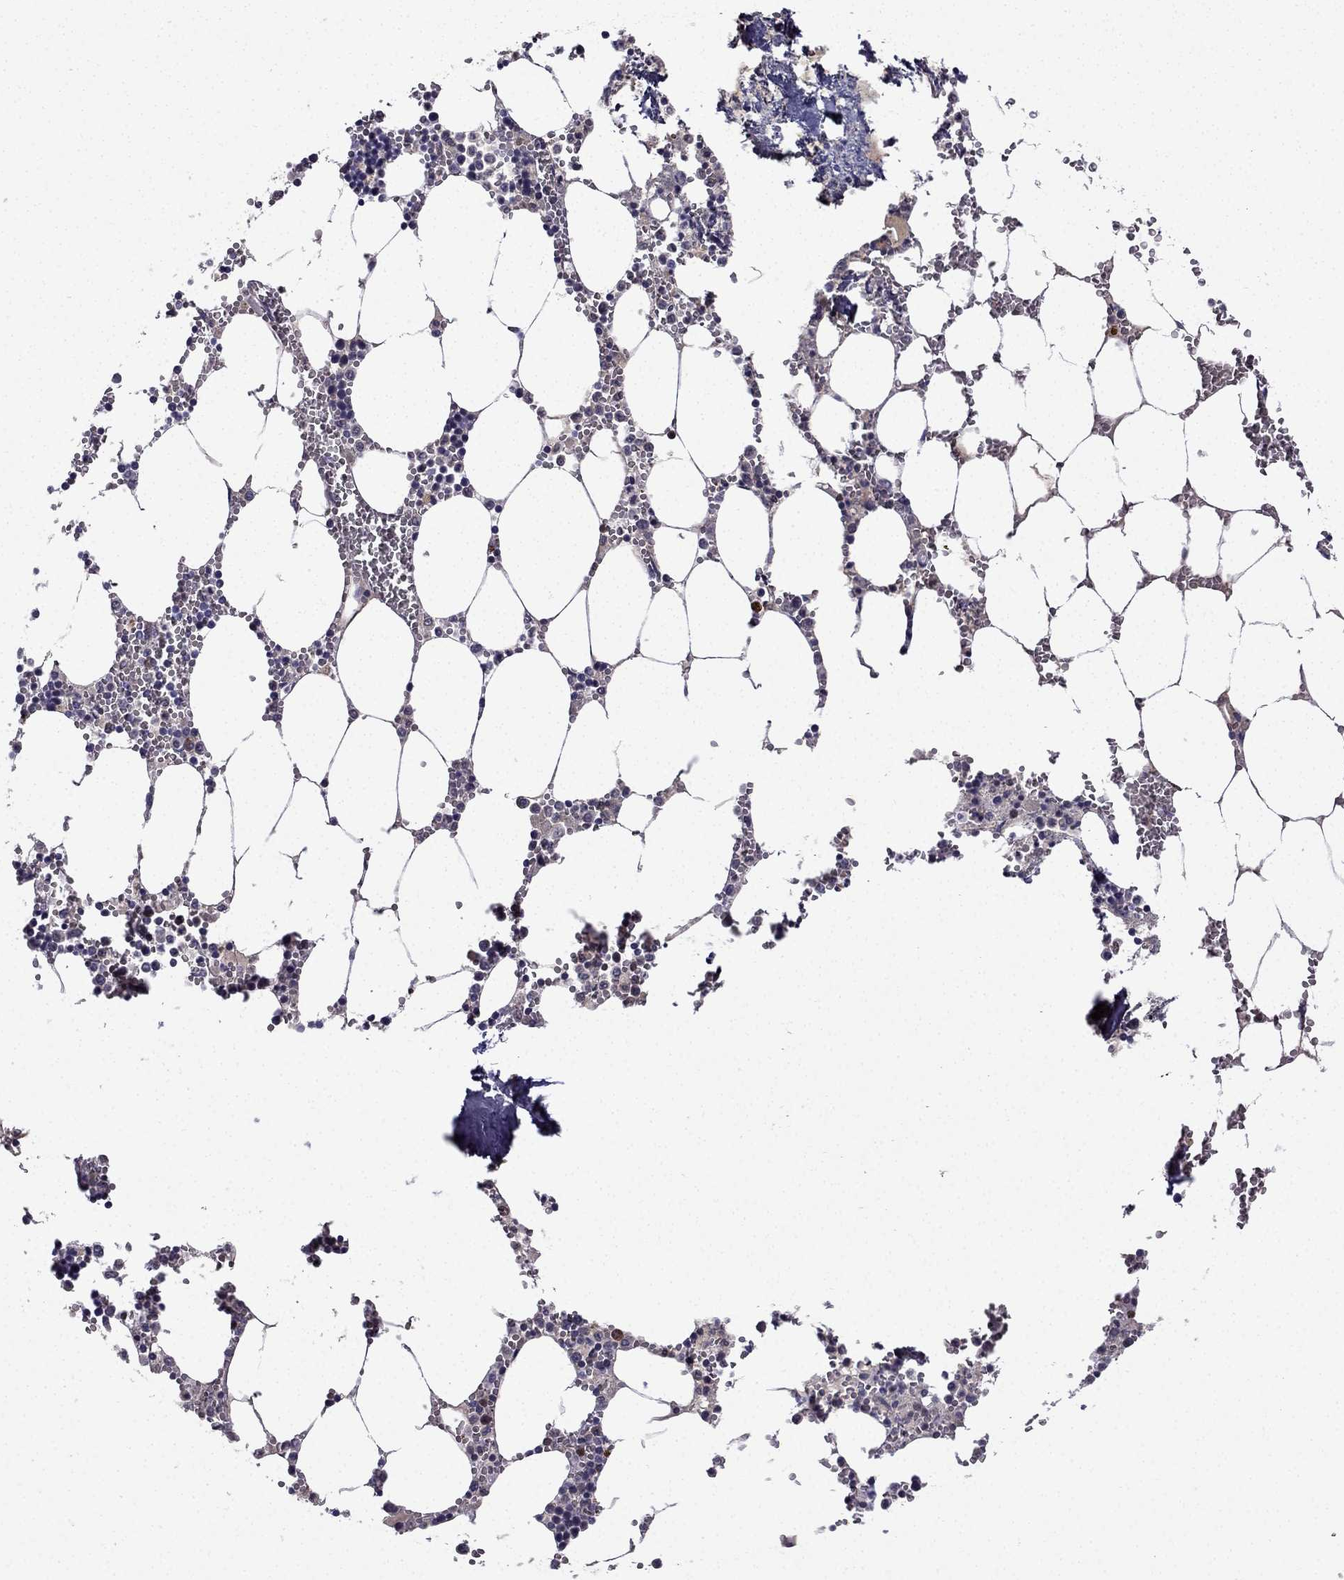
{"staining": {"intensity": "moderate", "quantity": "<25%", "location": "nuclear"}, "tissue": "bone marrow", "cell_type": "Hematopoietic cells", "image_type": "normal", "snomed": [{"axis": "morphology", "description": "Normal tissue, NOS"}, {"axis": "topography", "description": "Bone marrow"}], "caption": "Moderate nuclear protein positivity is seen in about <25% of hematopoietic cells in bone marrow.", "gene": "UHRF1", "patient": {"sex": "male", "age": 54}}